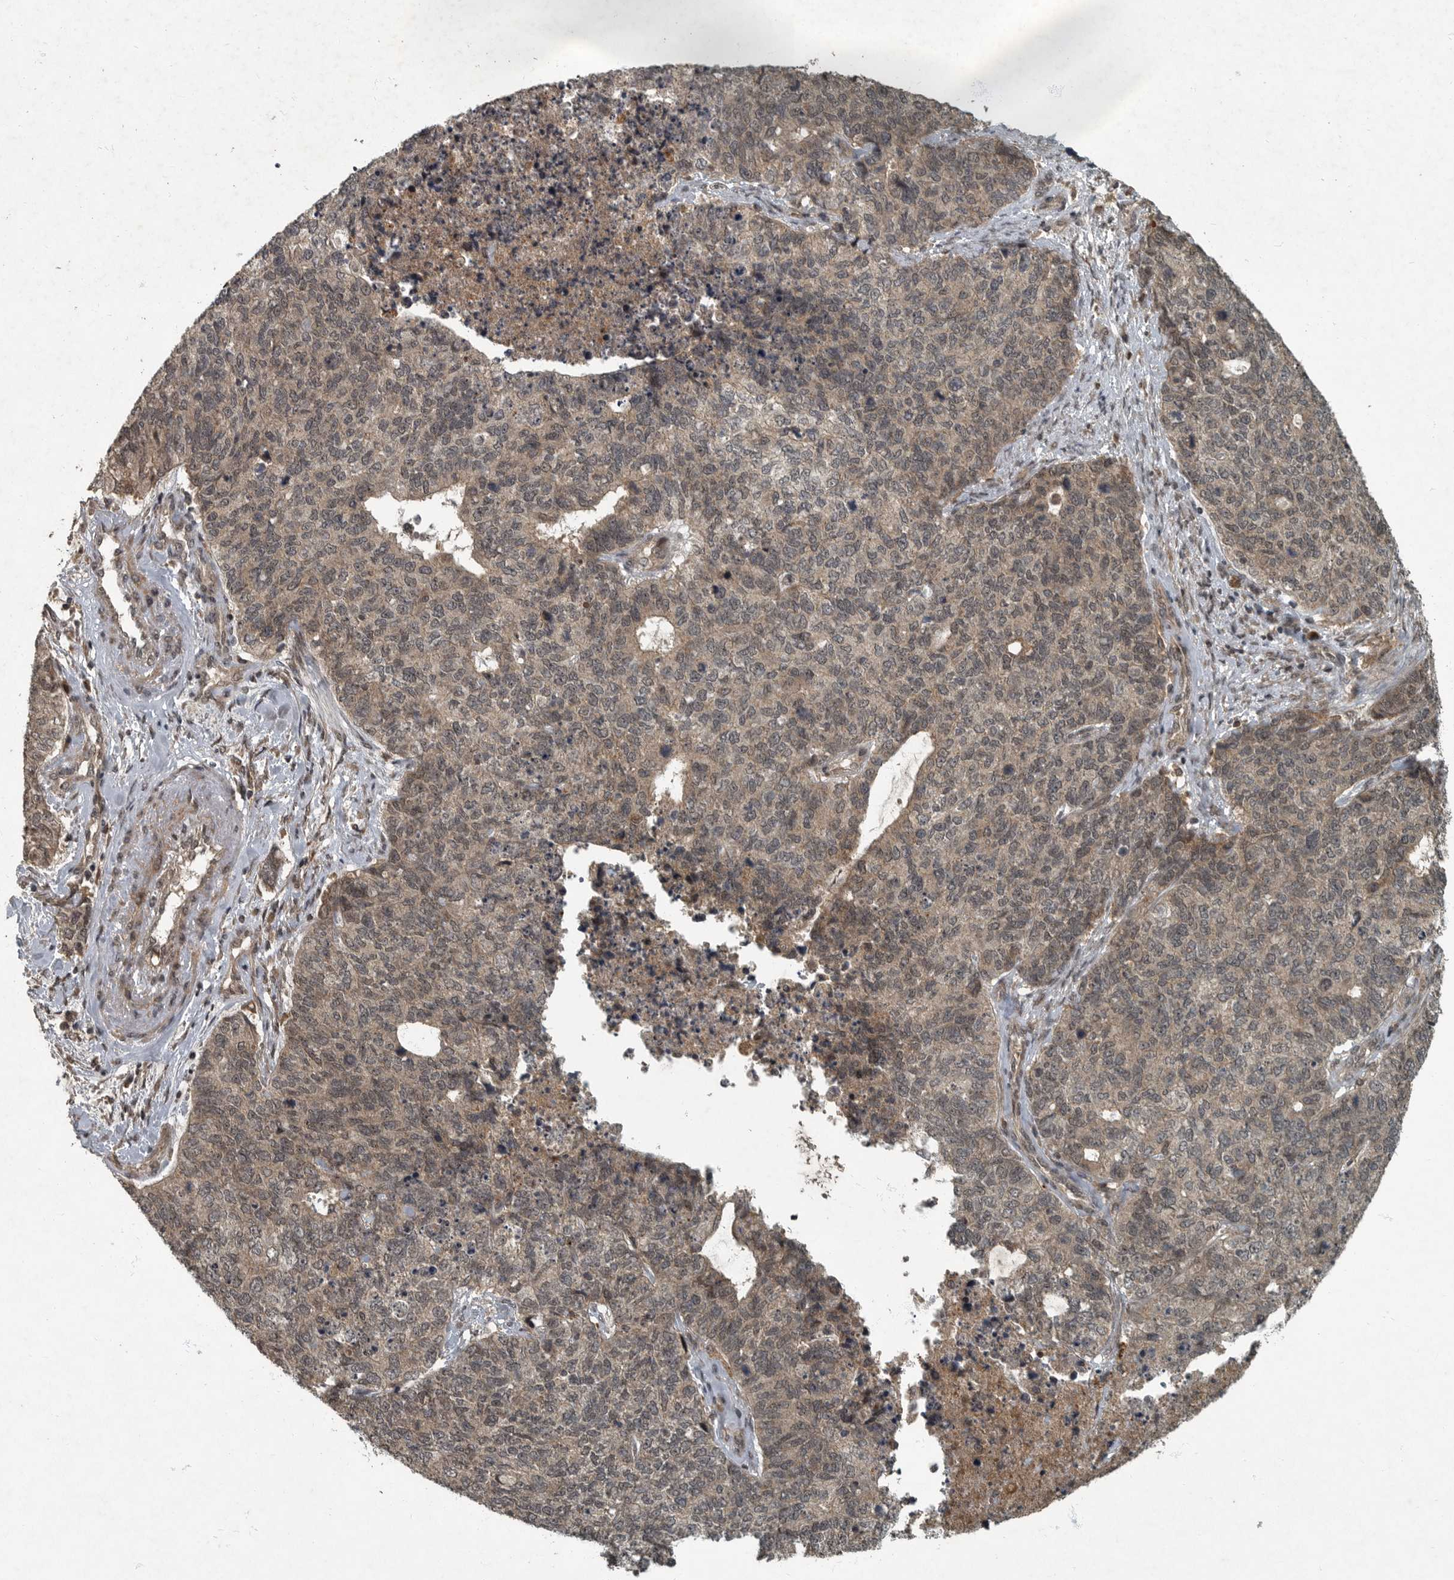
{"staining": {"intensity": "weak", "quantity": ">75%", "location": "cytoplasmic/membranous,nuclear"}, "tissue": "cervical cancer", "cell_type": "Tumor cells", "image_type": "cancer", "snomed": [{"axis": "morphology", "description": "Squamous cell carcinoma, NOS"}, {"axis": "topography", "description": "Cervix"}], "caption": "Immunohistochemistry (IHC) (DAB (3,3'-diaminobenzidine)) staining of cervical squamous cell carcinoma displays weak cytoplasmic/membranous and nuclear protein expression in about >75% of tumor cells.", "gene": "FOXO1", "patient": {"sex": "female", "age": 63}}